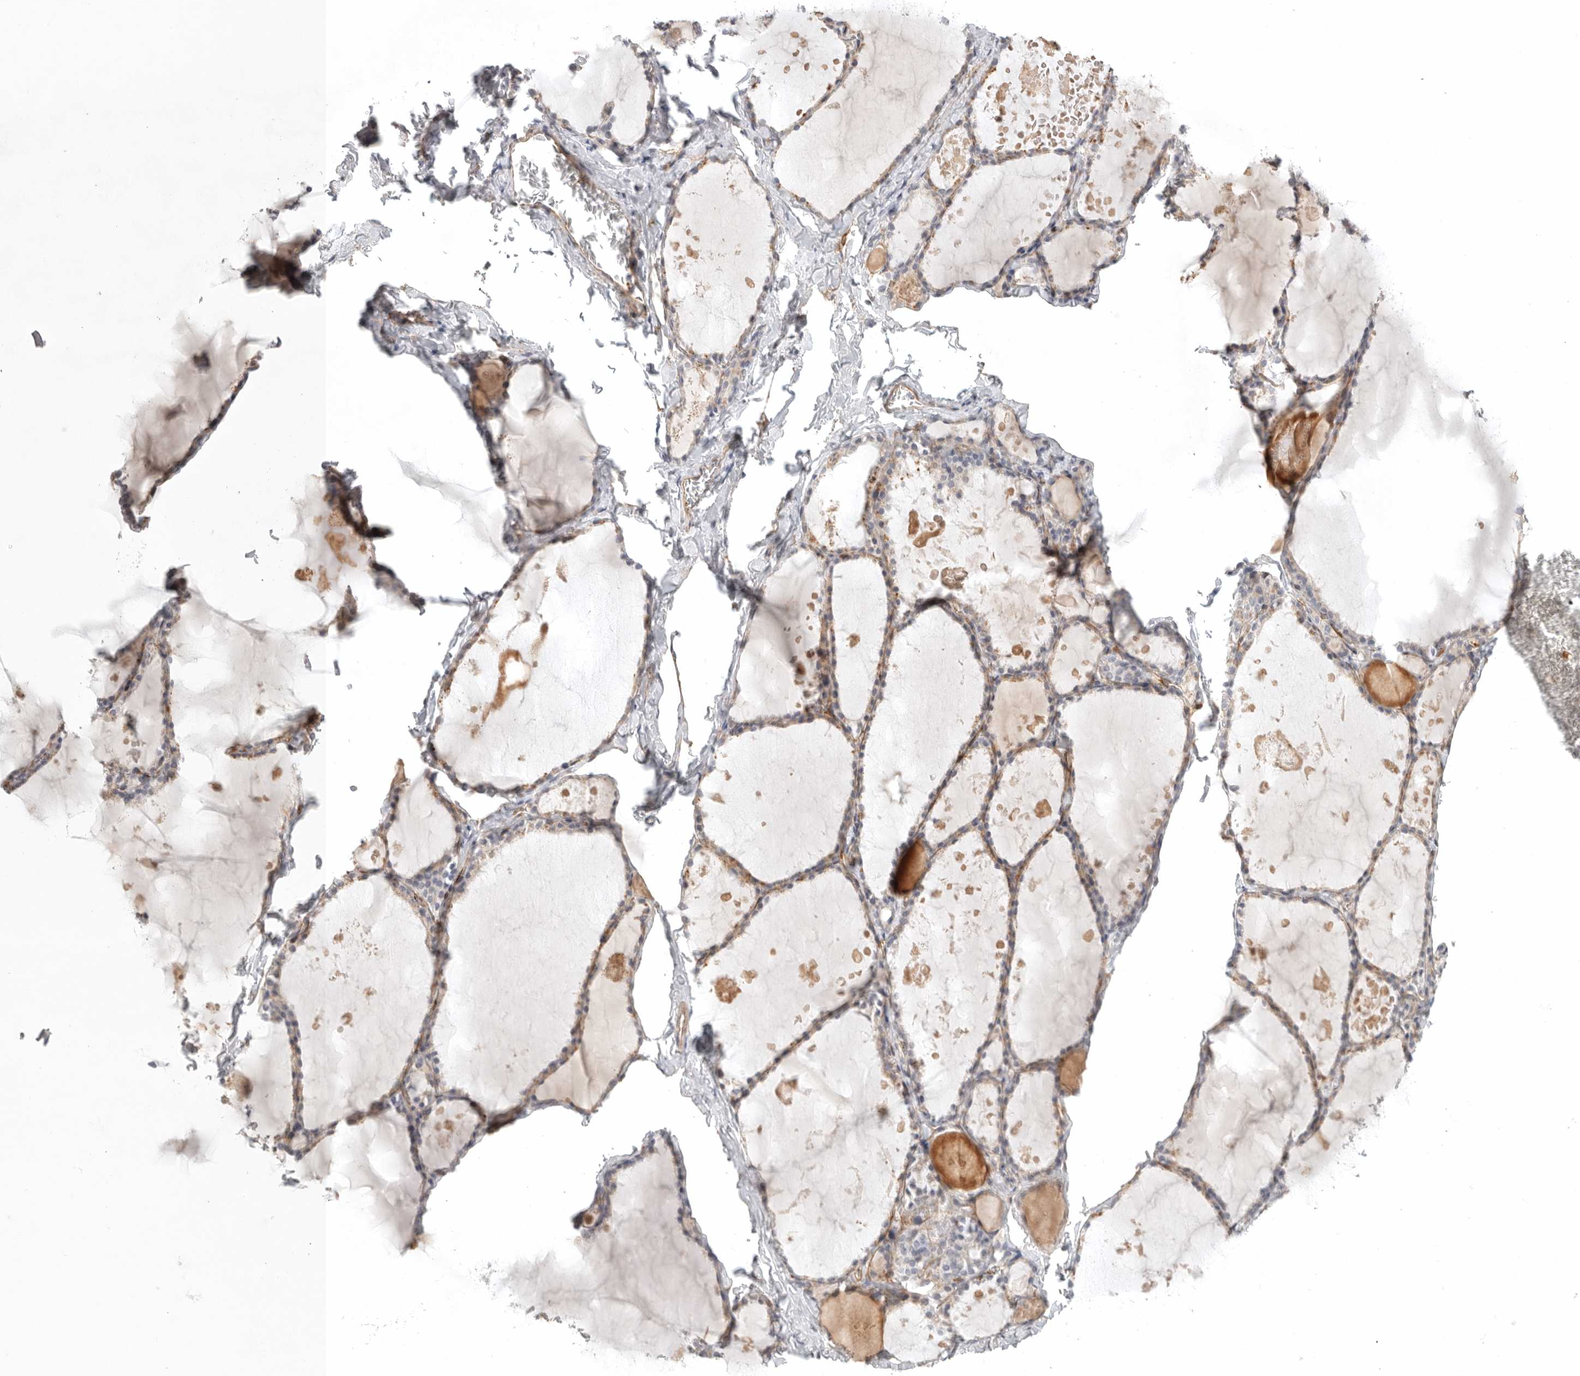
{"staining": {"intensity": "weak", "quantity": "25%-75%", "location": "cytoplasmic/membranous"}, "tissue": "thyroid gland", "cell_type": "Glandular cells", "image_type": "normal", "snomed": [{"axis": "morphology", "description": "Normal tissue, NOS"}, {"axis": "topography", "description": "Thyroid gland"}], "caption": "Immunohistochemistry (IHC) histopathology image of benign thyroid gland stained for a protein (brown), which demonstrates low levels of weak cytoplasmic/membranous staining in approximately 25%-75% of glandular cells.", "gene": "LONRF1", "patient": {"sex": "male", "age": 56}}